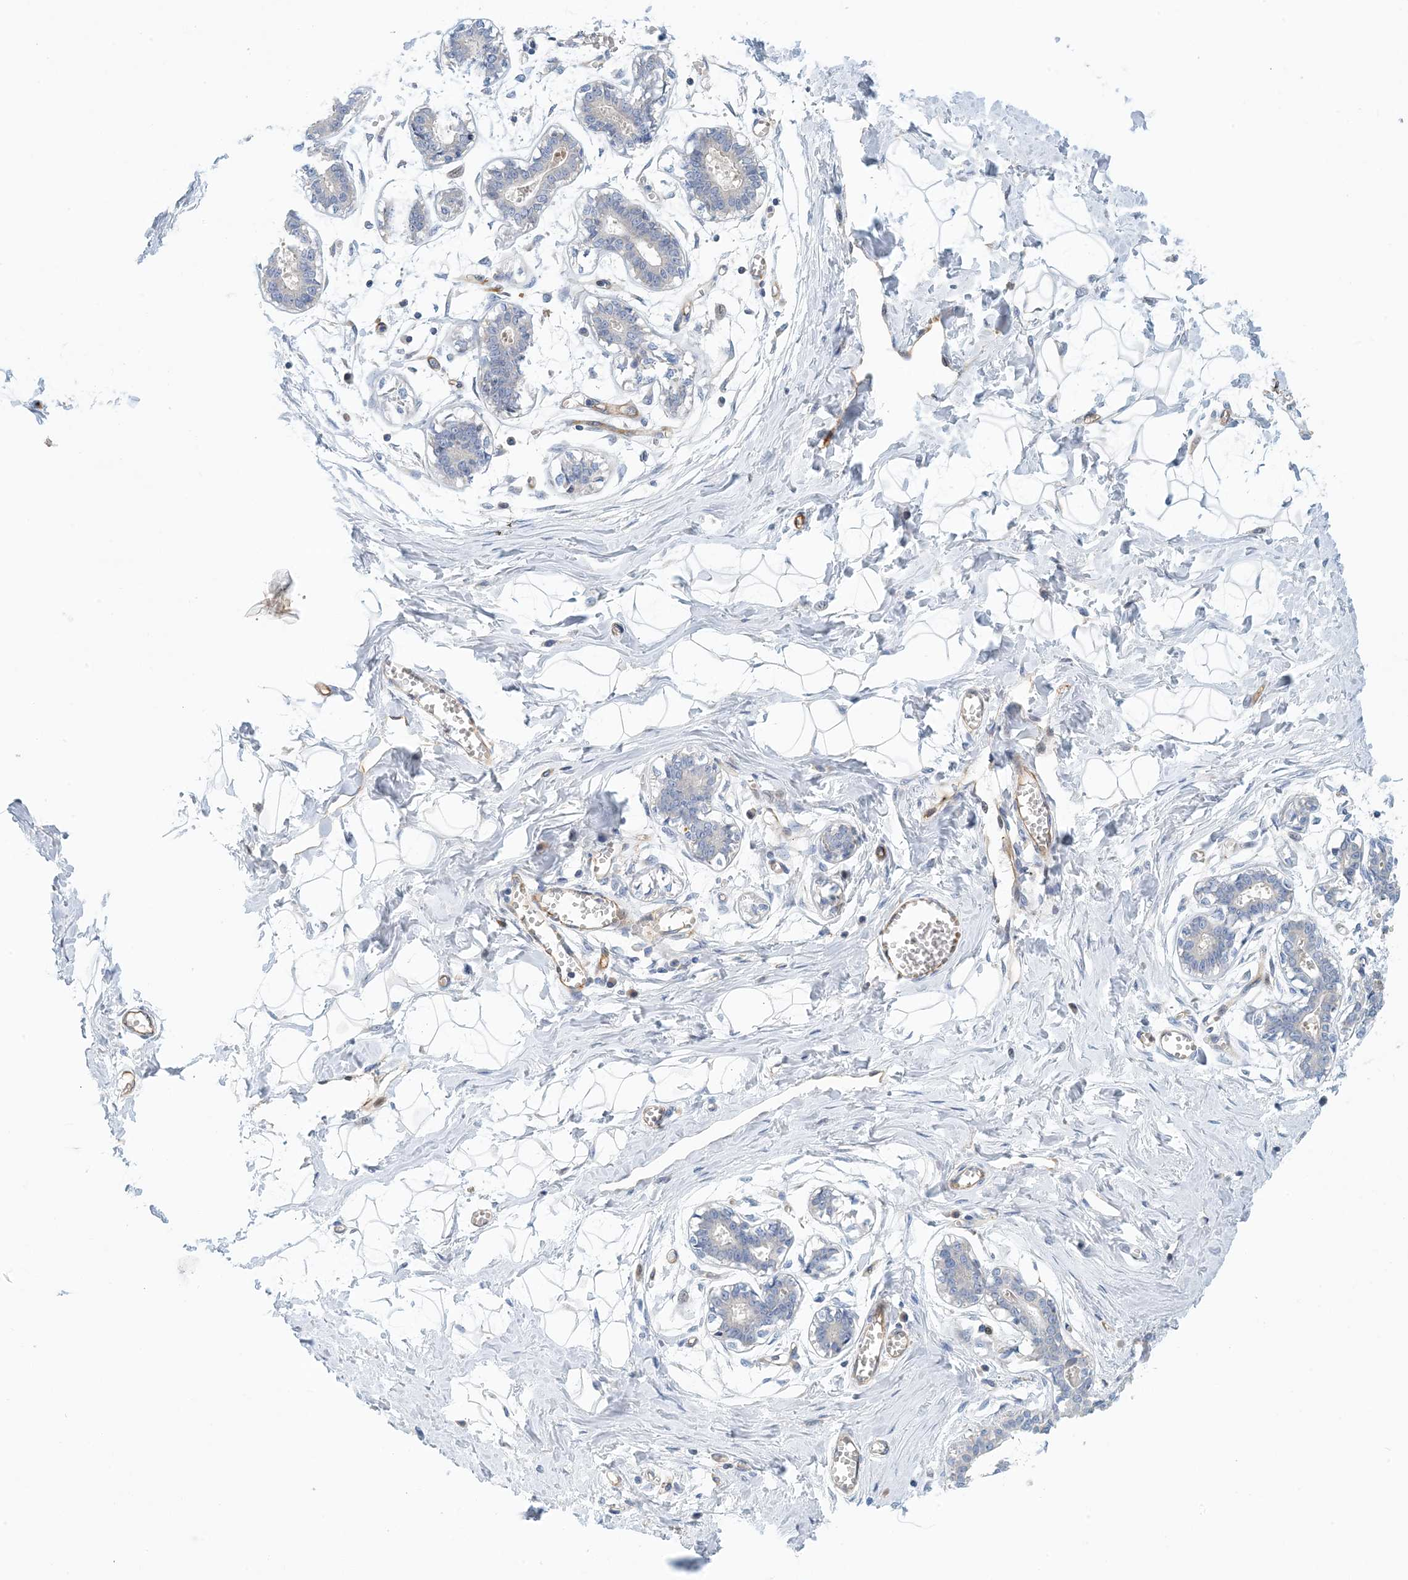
{"staining": {"intensity": "negative", "quantity": "none", "location": "none"}, "tissue": "breast", "cell_type": "Adipocytes", "image_type": "normal", "snomed": [{"axis": "morphology", "description": "Normal tissue, NOS"}, {"axis": "topography", "description": "Breast"}], "caption": "An image of human breast is negative for staining in adipocytes.", "gene": "PCDHA2", "patient": {"sex": "female", "age": 27}}